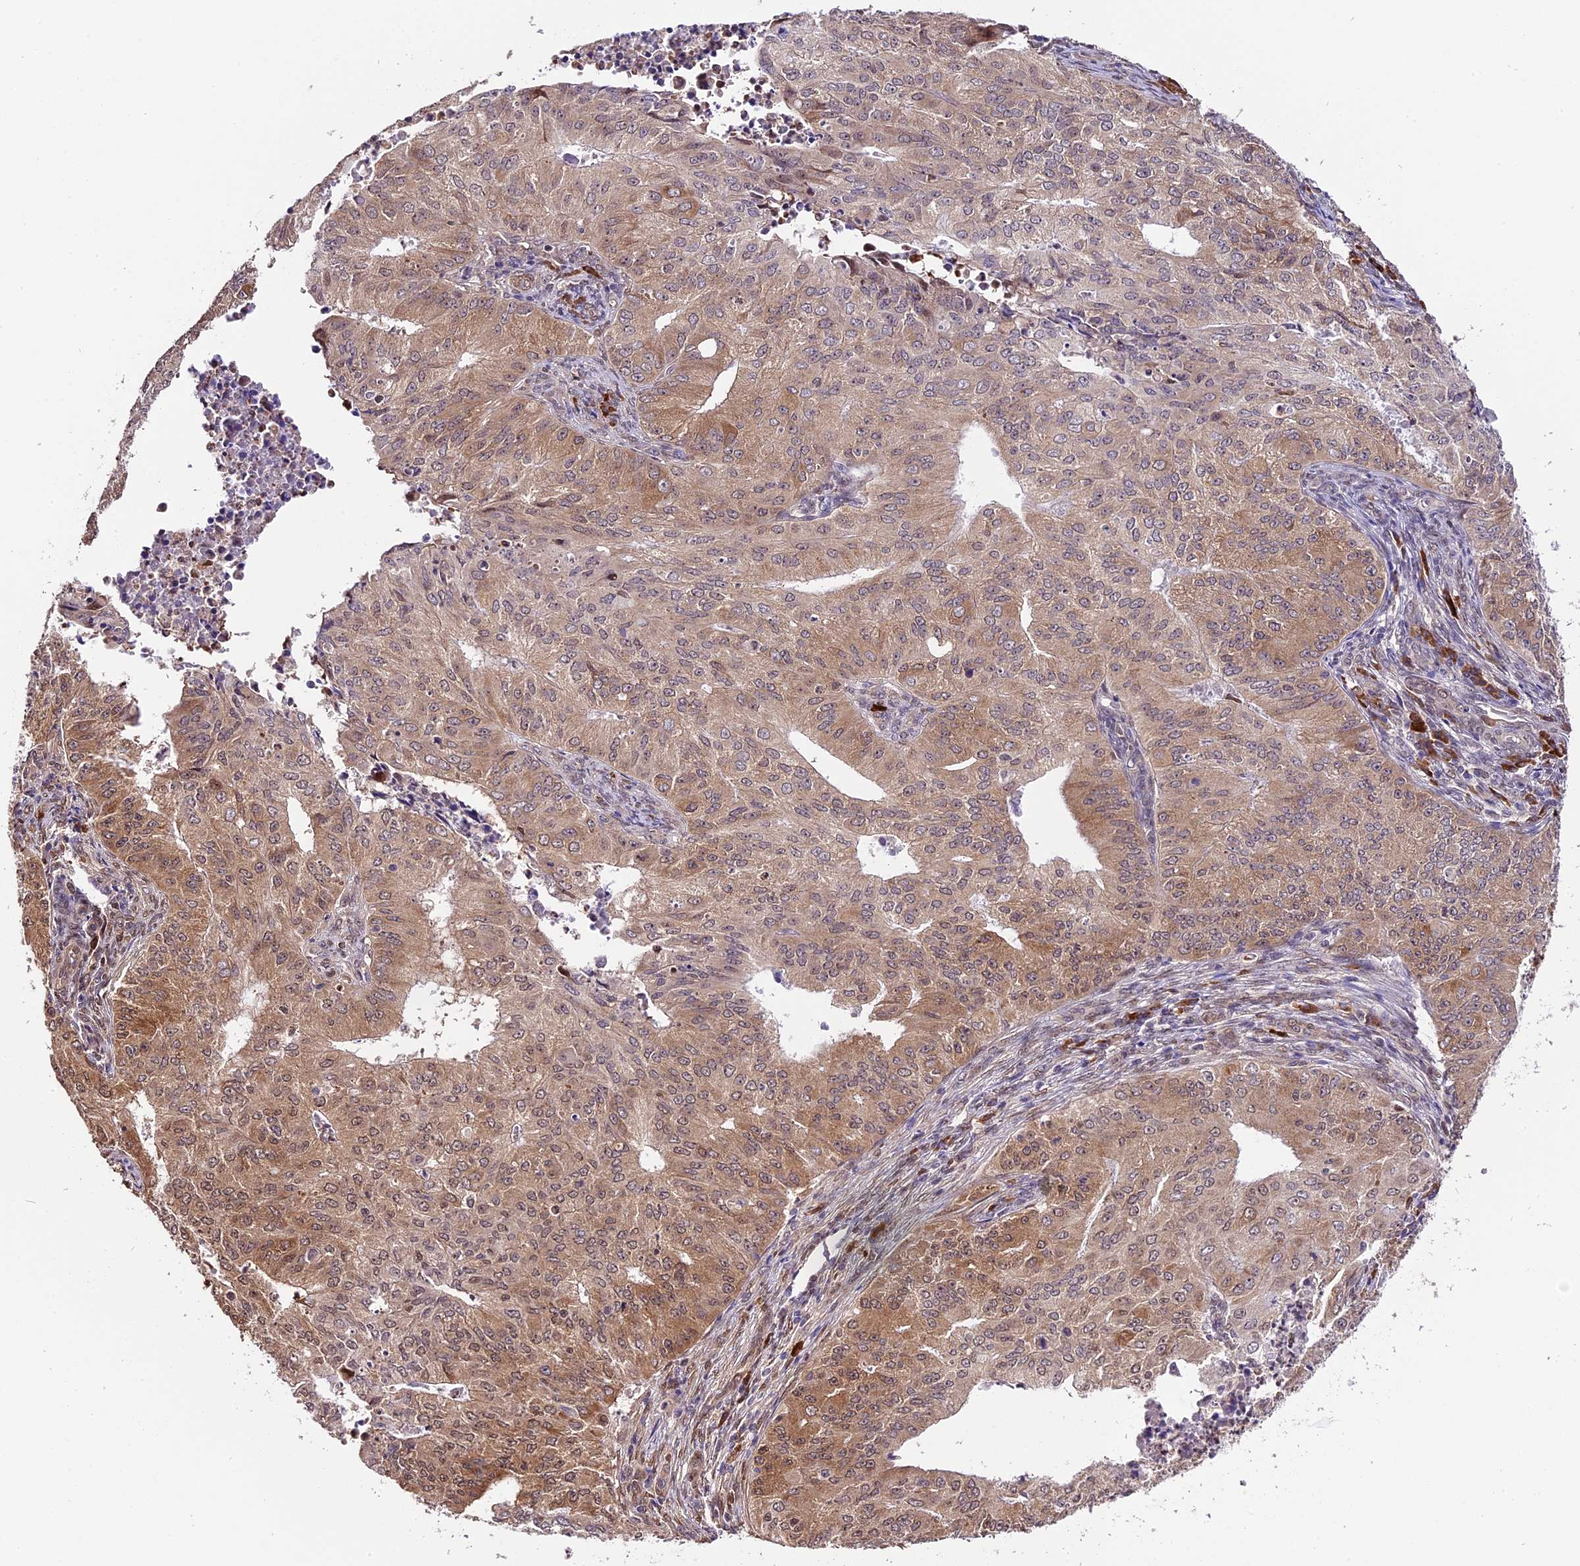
{"staining": {"intensity": "moderate", "quantity": "25%-75%", "location": "cytoplasmic/membranous,nuclear"}, "tissue": "endometrial cancer", "cell_type": "Tumor cells", "image_type": "cancer", "snomed": [{"axis": "morphology", "description": "Adenocarcinoma, NOS"}, {"axis": "topography", "description": "Endometrium"}], "caption": "Protein expression analysis of endometrial cancer (adenocarcinoma) exhibits moderate cytoplasmic/membranous and nuclear staining in about 25%-75% of tumor cells.", "gene": "HERPUD1", "patient": {"sex": "female", "age": 50}}